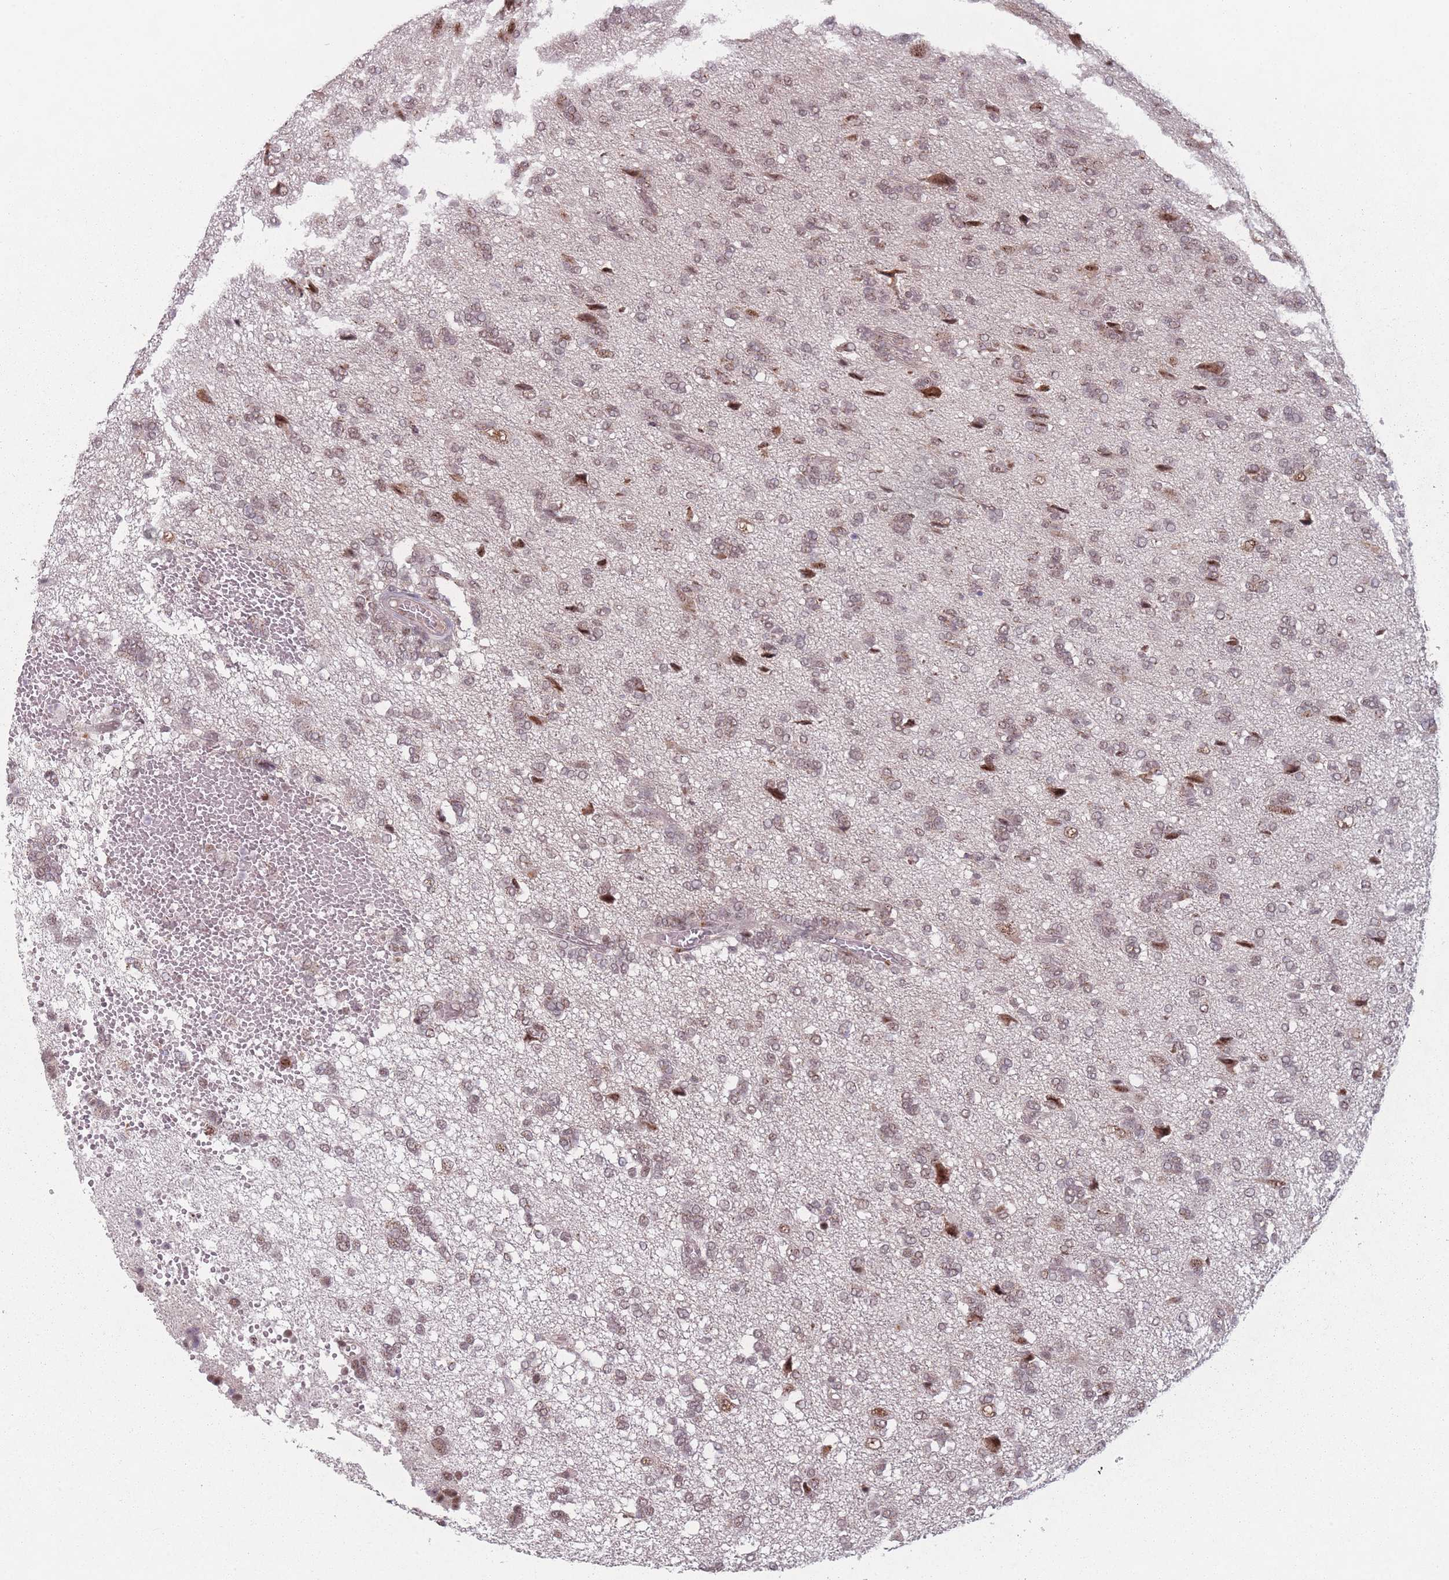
{"staining": {"intensity": "weak", "quantity": ">75%", "location": "nuclear"}, "tissue": "glioma", "cell_type": "Tumor cells", "image_type": "cancer", "snomed": [{"axis": "morphology", "description": "Glioma, malignant, High grade"}, {"axis": "topography", "description": "Brain"}], "caption": "The immunohistochemical stain labels weak nuclear expression in tumor cells of malignant glioma (high-grade) tissue.", "gene": "ZC3H14", "patient": {"sex": "female", "age": 59}}